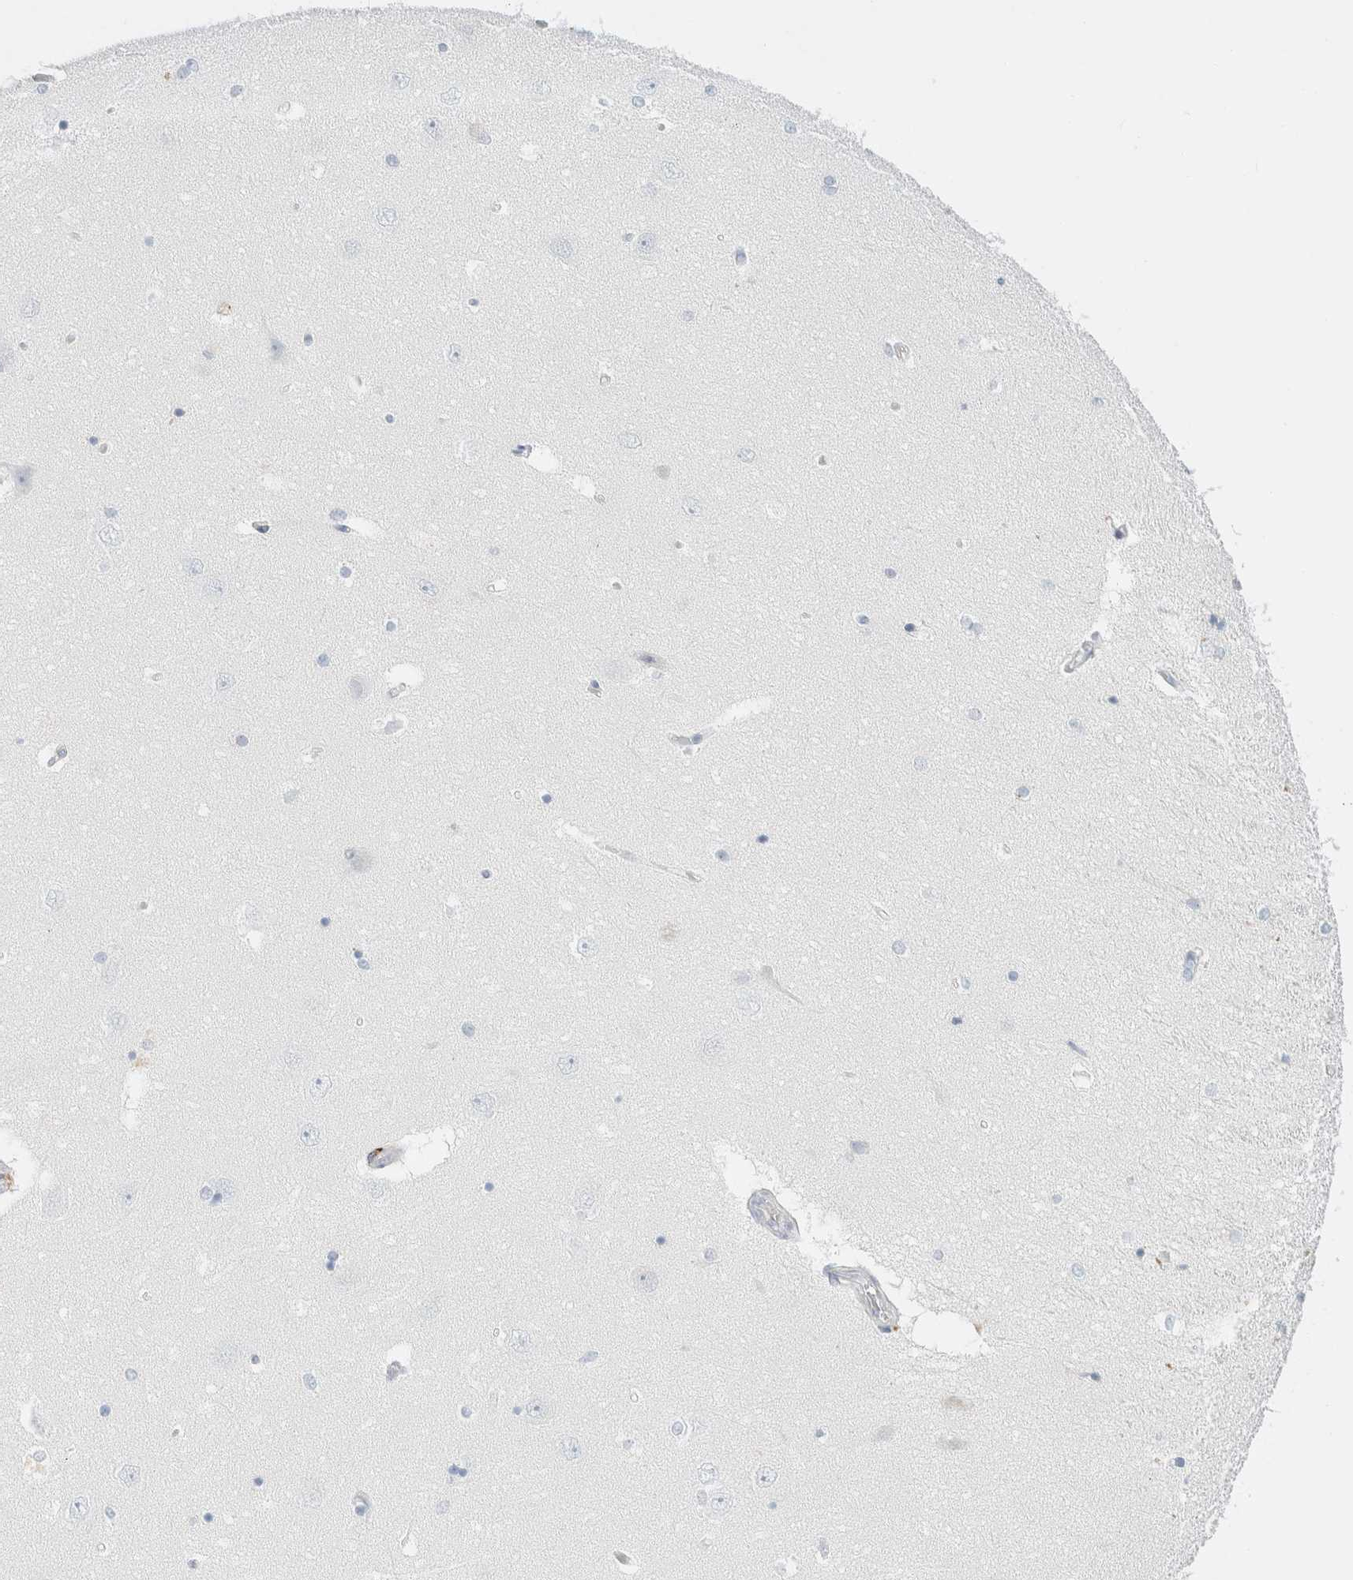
{"staining": {"intensity": "negative", "quantity": "none", "location": "none"}, "tissue": "hippocampus", "cell_type": "Glial cells", "image_type": "normal", "snomed": [{"axis": "morphology", "description": "Normal tissue, NOS"}, {"axis": "topography", "description": "Hippocampus"}], "caption": "IHC micrograph of normal human hippocampus stained for a protein (brown), which reveals no staining in glial cells.", "gene": "CPQ", "patient": {"sex": "female", "age": 54}}